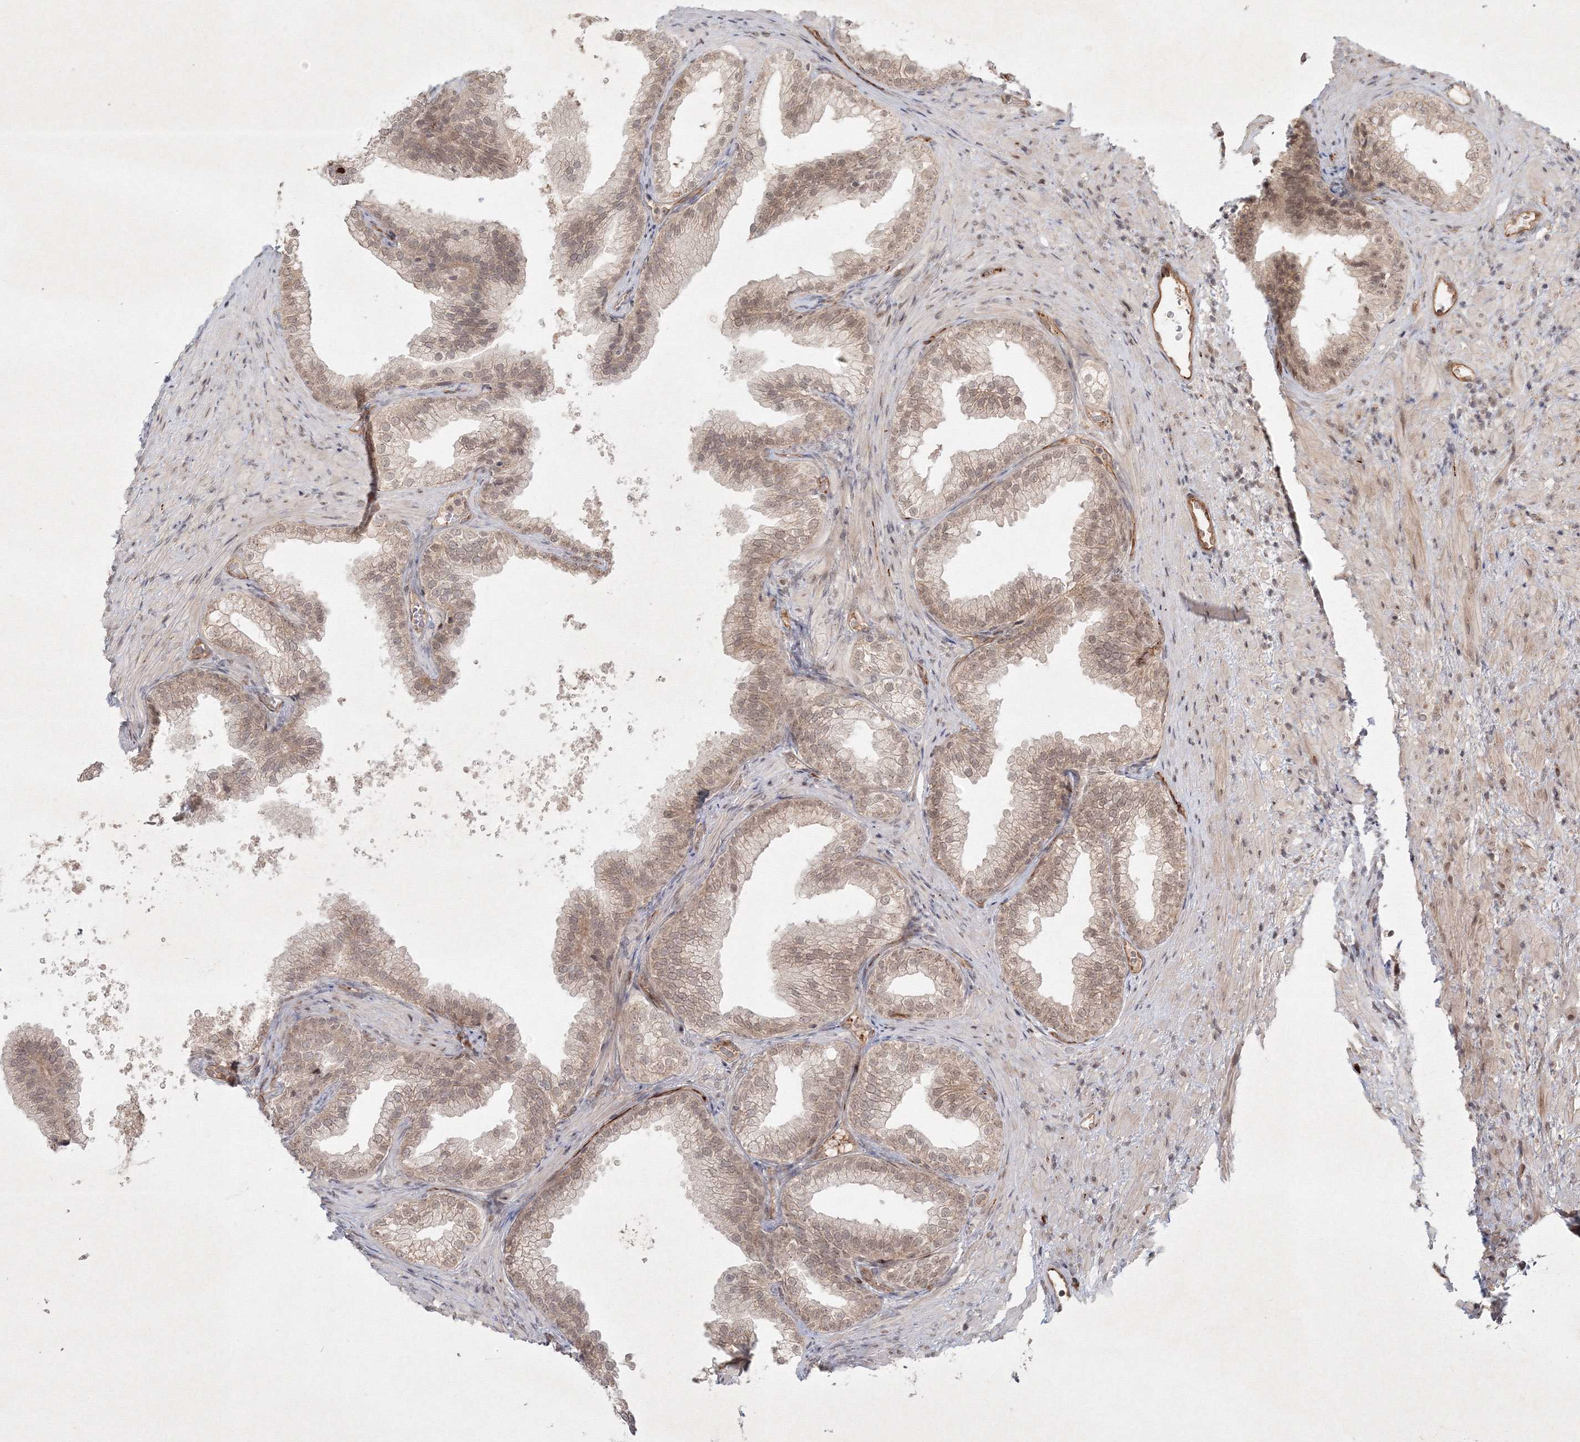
{"staining": {"intensity": "moderate", "quantity": ">75%", "location": "cytoplasmic/membranous,nuclear"}, "tissue": "prostate", "cell_type": "Glandular cells", "image_type": "normal", "snomed": [{"axis": "morphology", "description": "Normal tissue, NOS"}, {"axis": "topography", "description": "Prostate"}], "caption": "This histopathology image shows IHC staining of normal human prostate, with medium moderate cytoplasmic/membranous,nuclear positivity in about >75% of glandular cells.", "gene": "KIF20A", "patient": {"sex": "male", "age": 76}}